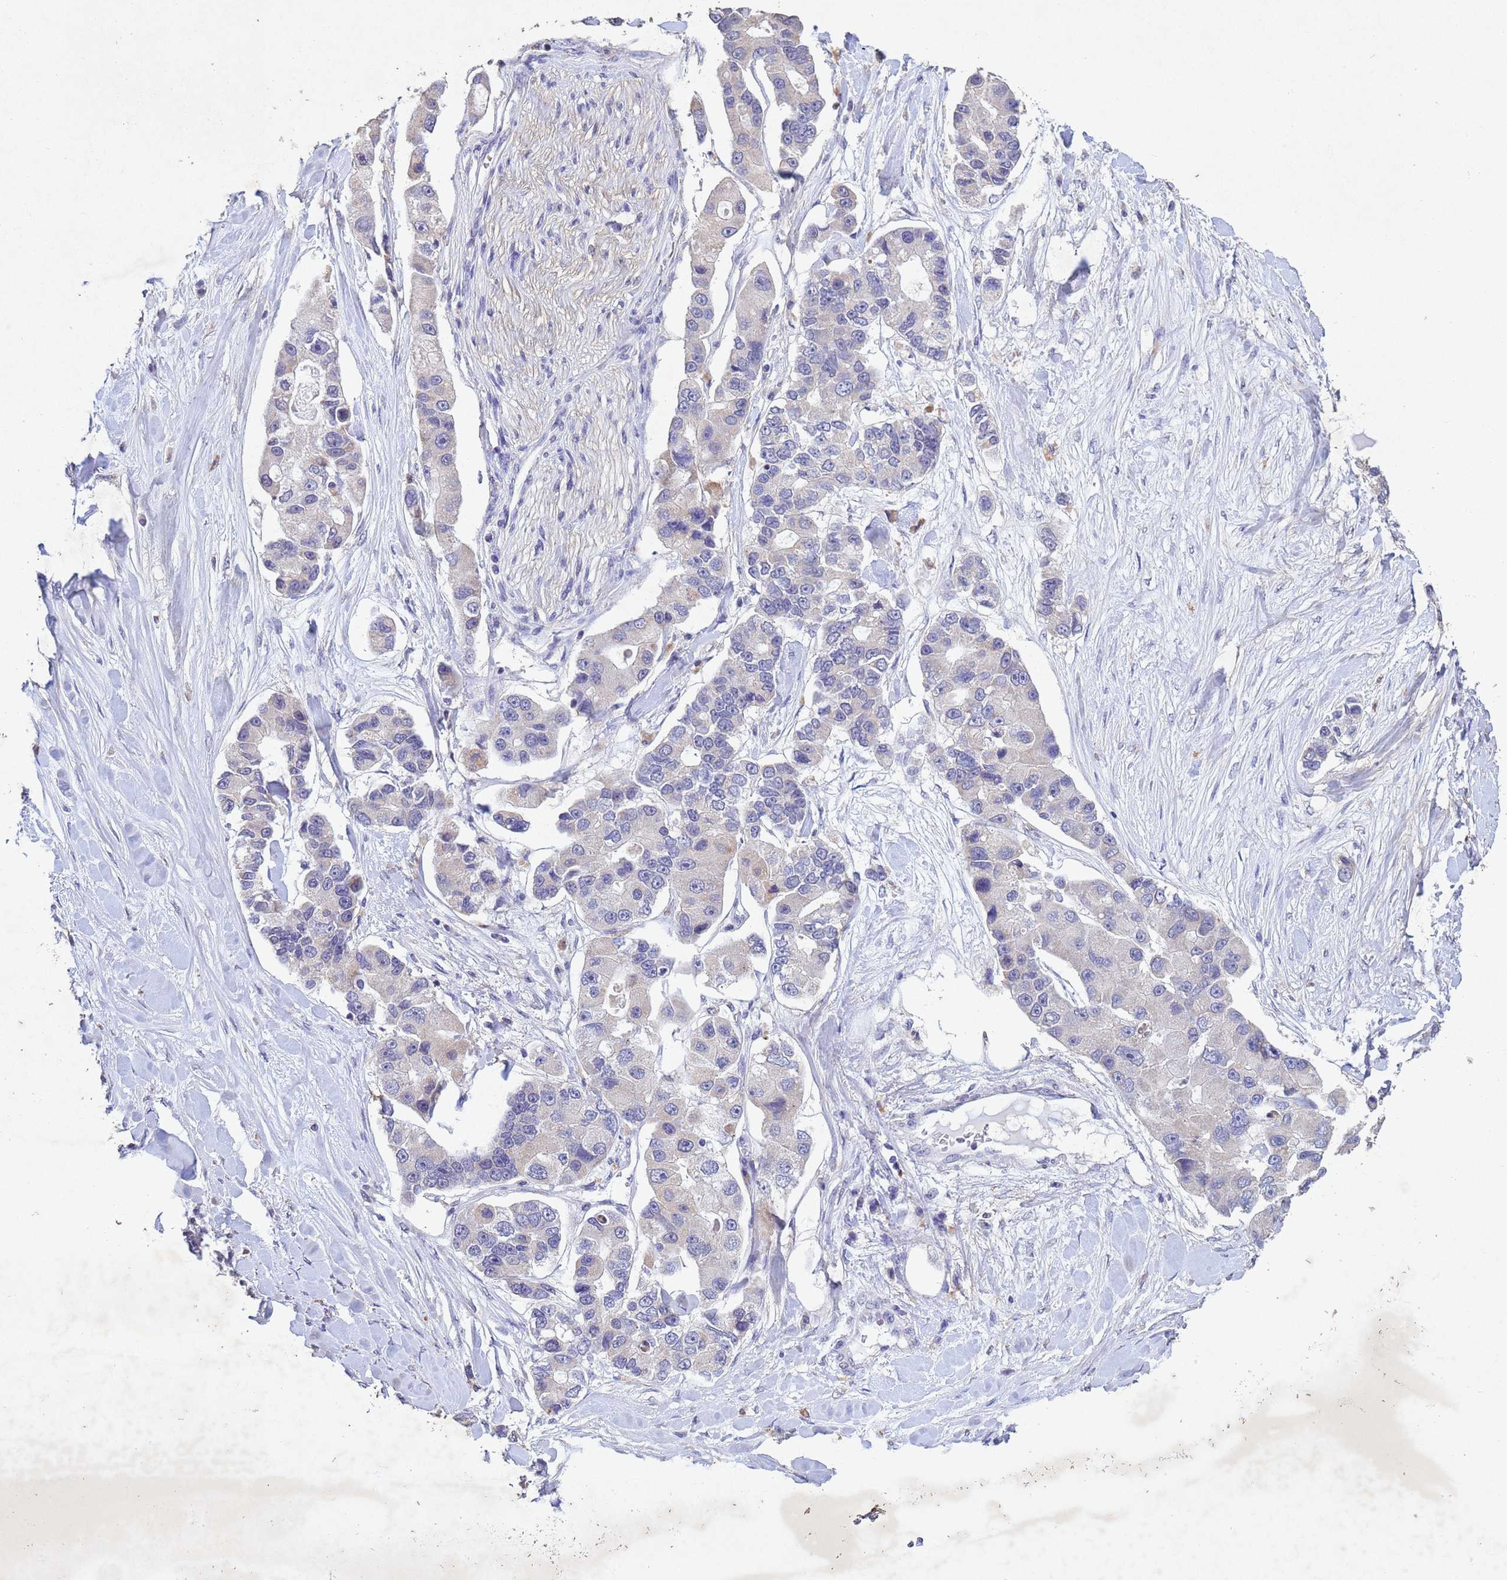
{"staining": {"intensity": "negative", "quantity": "none", "location": "none"}, "tissue": "lung cancer", "cell_type": "Tumor cells", "image_type": "cancer", "snomed": [{"axis": "morphology", "description": "Adenocarcinoma, NOS"}, {"axis": "topography", "description": "Lung"}], "caption": "High power microscopy micrograph of an immunohistochemistry (IHC) micrograph of lung cancer, revealing no significant staining in tumor cells. (DAB (3,3'-diaminobenzidine) immunohistochemistry (IHC) visualized using brightfield microscopy, high magnification).", "gene": "NLRP11", "patient": {"sex": "female", "age": 54}}